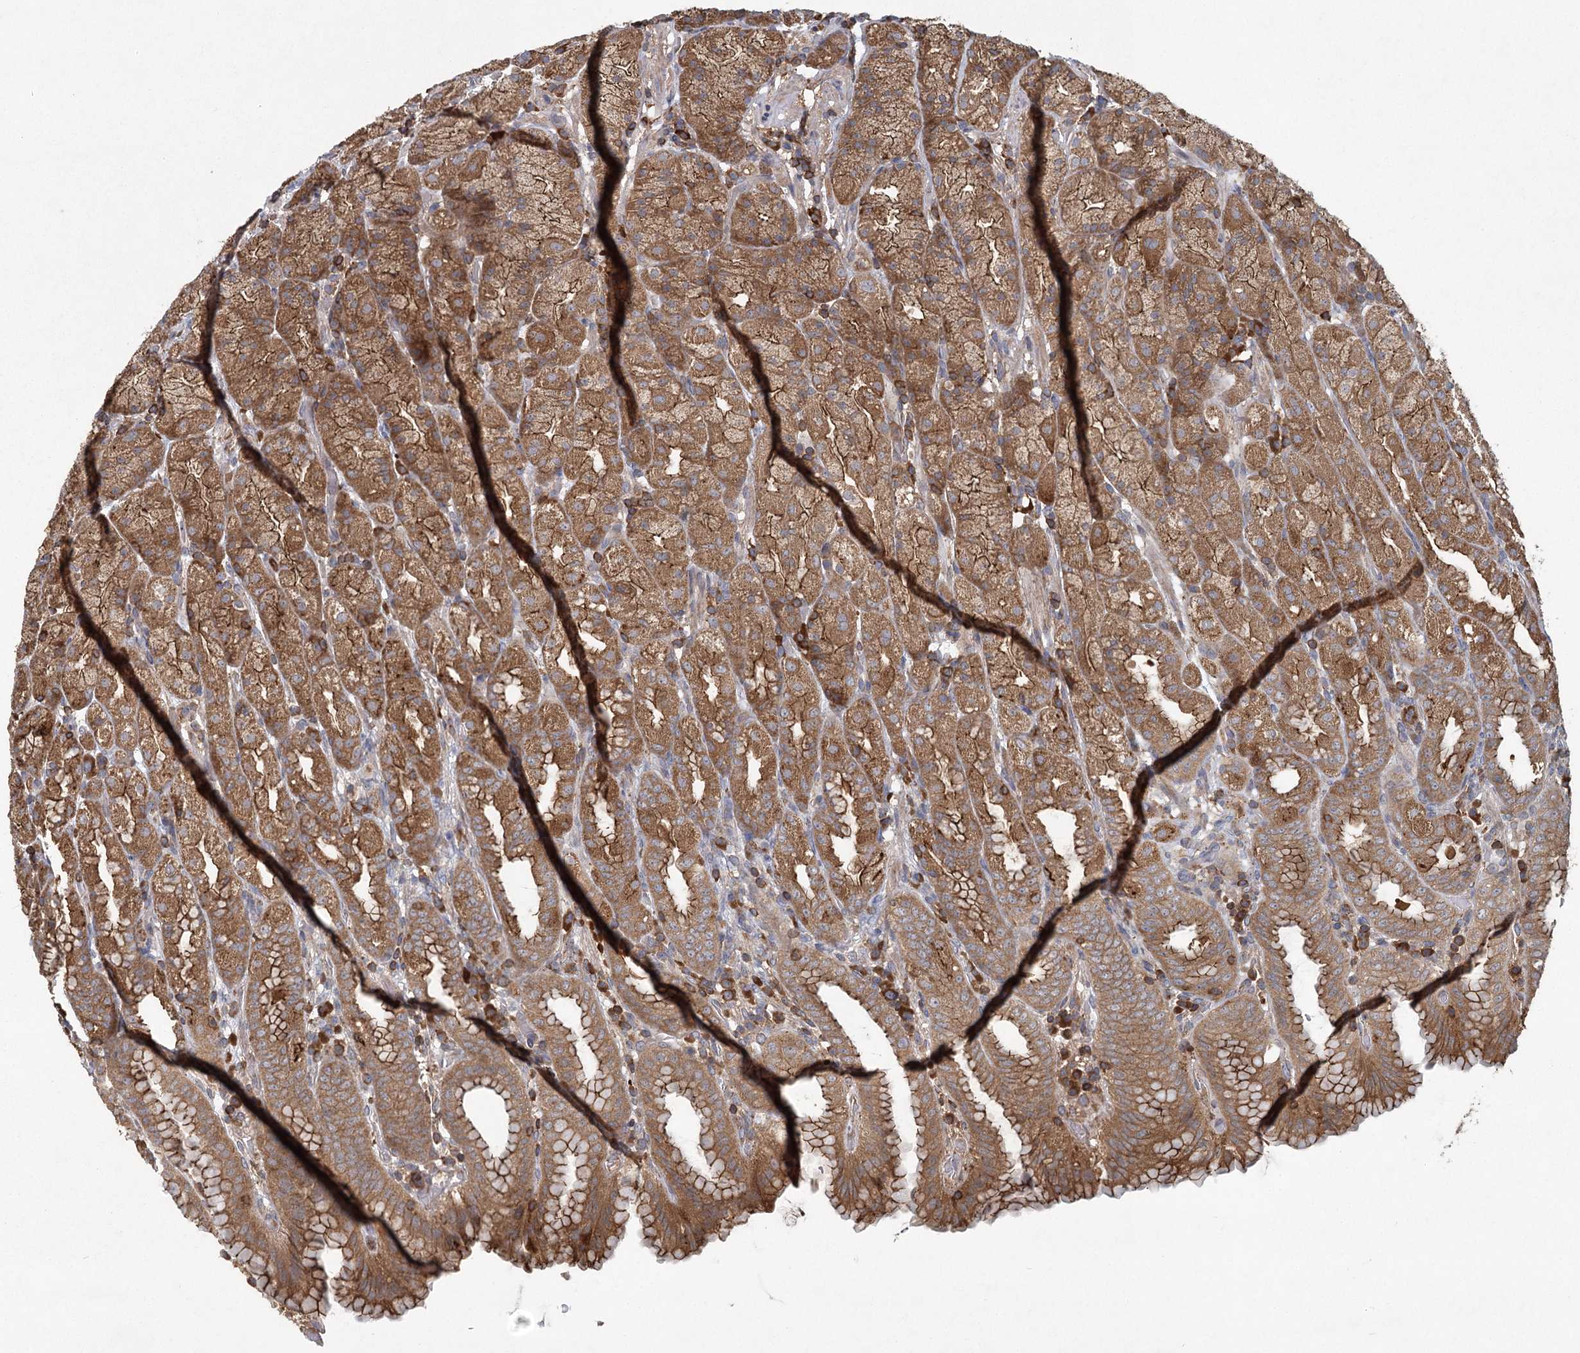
{"staining": {"intensity": "strong", "quantity": ">75%", "location": "cytoplasmic/membranous"}, "tissue": "stomach", "cell_type": "Glandular cells", "image_type": "normal", "snomed": [{"axis": "morphology", "description": "Normal tissue, NOS"}, {"axis": "topography", "description": "Stomach, upper"}], "caption": "There is high levels of strong cytoplasmic/membranous staining in glandular cells of unremarkable stomach, as demonstrated by immunohistochemical staining (brown color).", "gene": "PLEKHA7", "patient": {"sex": "male", "age": 68}}